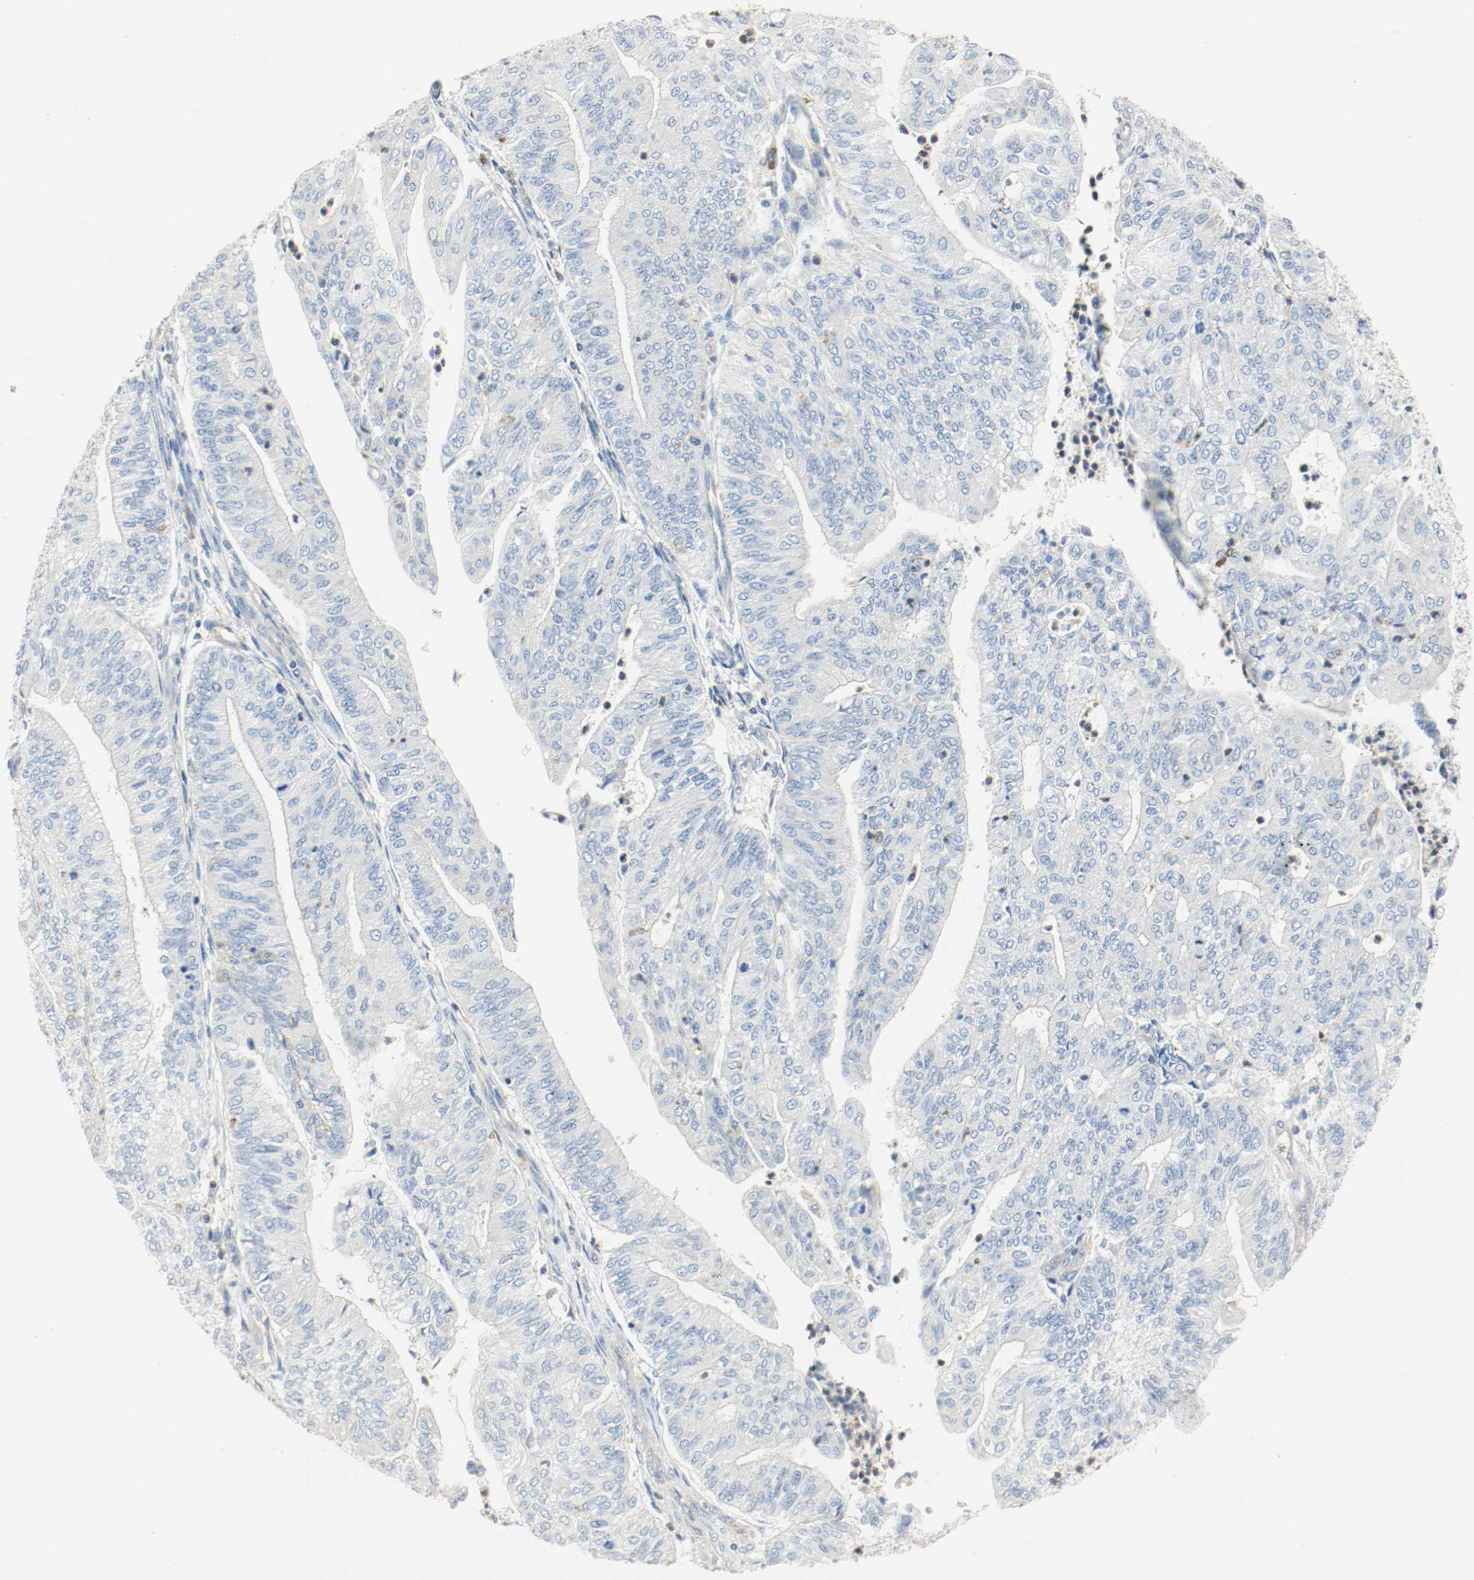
{"staining": {"intensity": "negative", "quantity": "none", "location": "none"}, "tissue": "endometrial cancer", "cell_type": "Tumor cells", "image_type": "cancer", "snomed": [{"axis": "morphology", "description": "Adenocarcinoma, NOS"}, {"axis": "topography", "description": "Endometrium"}], "caption": "Immunohistochemistry histopathology image of neoplastic tissue: endometrial cancer stained with DAB (3,3'-diaminobenzidine) displays no significant protein staining in tumor cells.", "gene": "ARPC1B", "patient": {"sex": "female", "age": 59}}